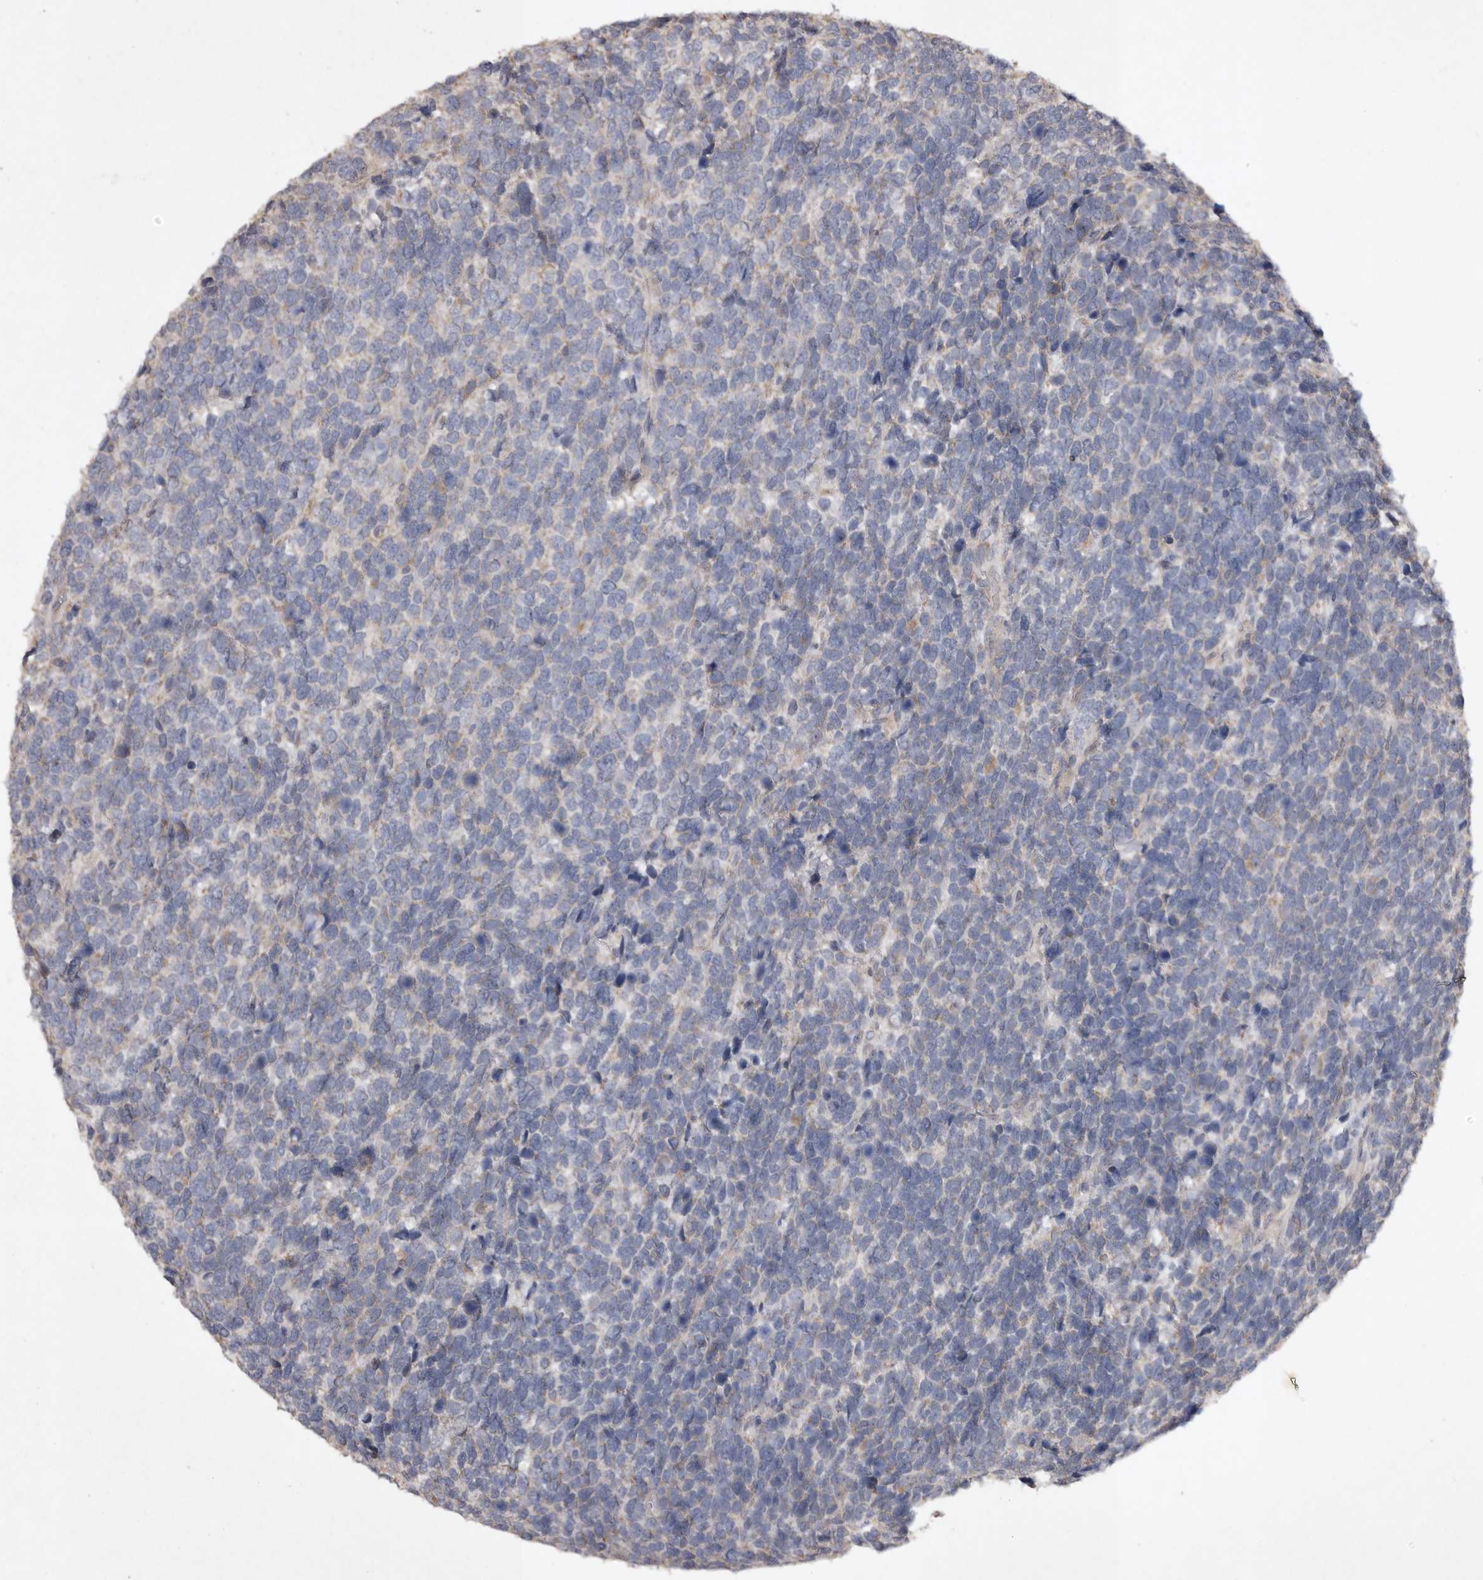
{"staining": {"intensity": "weak", "quantity": "<25%", "location": "cytoplasmic/membranous"}, "tissue": "urothelial cancer", "cell_type": "Tumor cells", "image_type": "cancer", "snomed": [{"axis": "morphology", "description": "Urothelial carcinoma, High grade"}, {"axis": "topography", "description": "Urinary bladder"}], "caption": "DAB (3,3'-diaminobenzidine) immunohistochemical staining of human urothelial carcinoma (high-grade) shows no significant expression in tumor cells.", "gene": "EDEM3", "patient": {"sex": "female", "age": 82}}